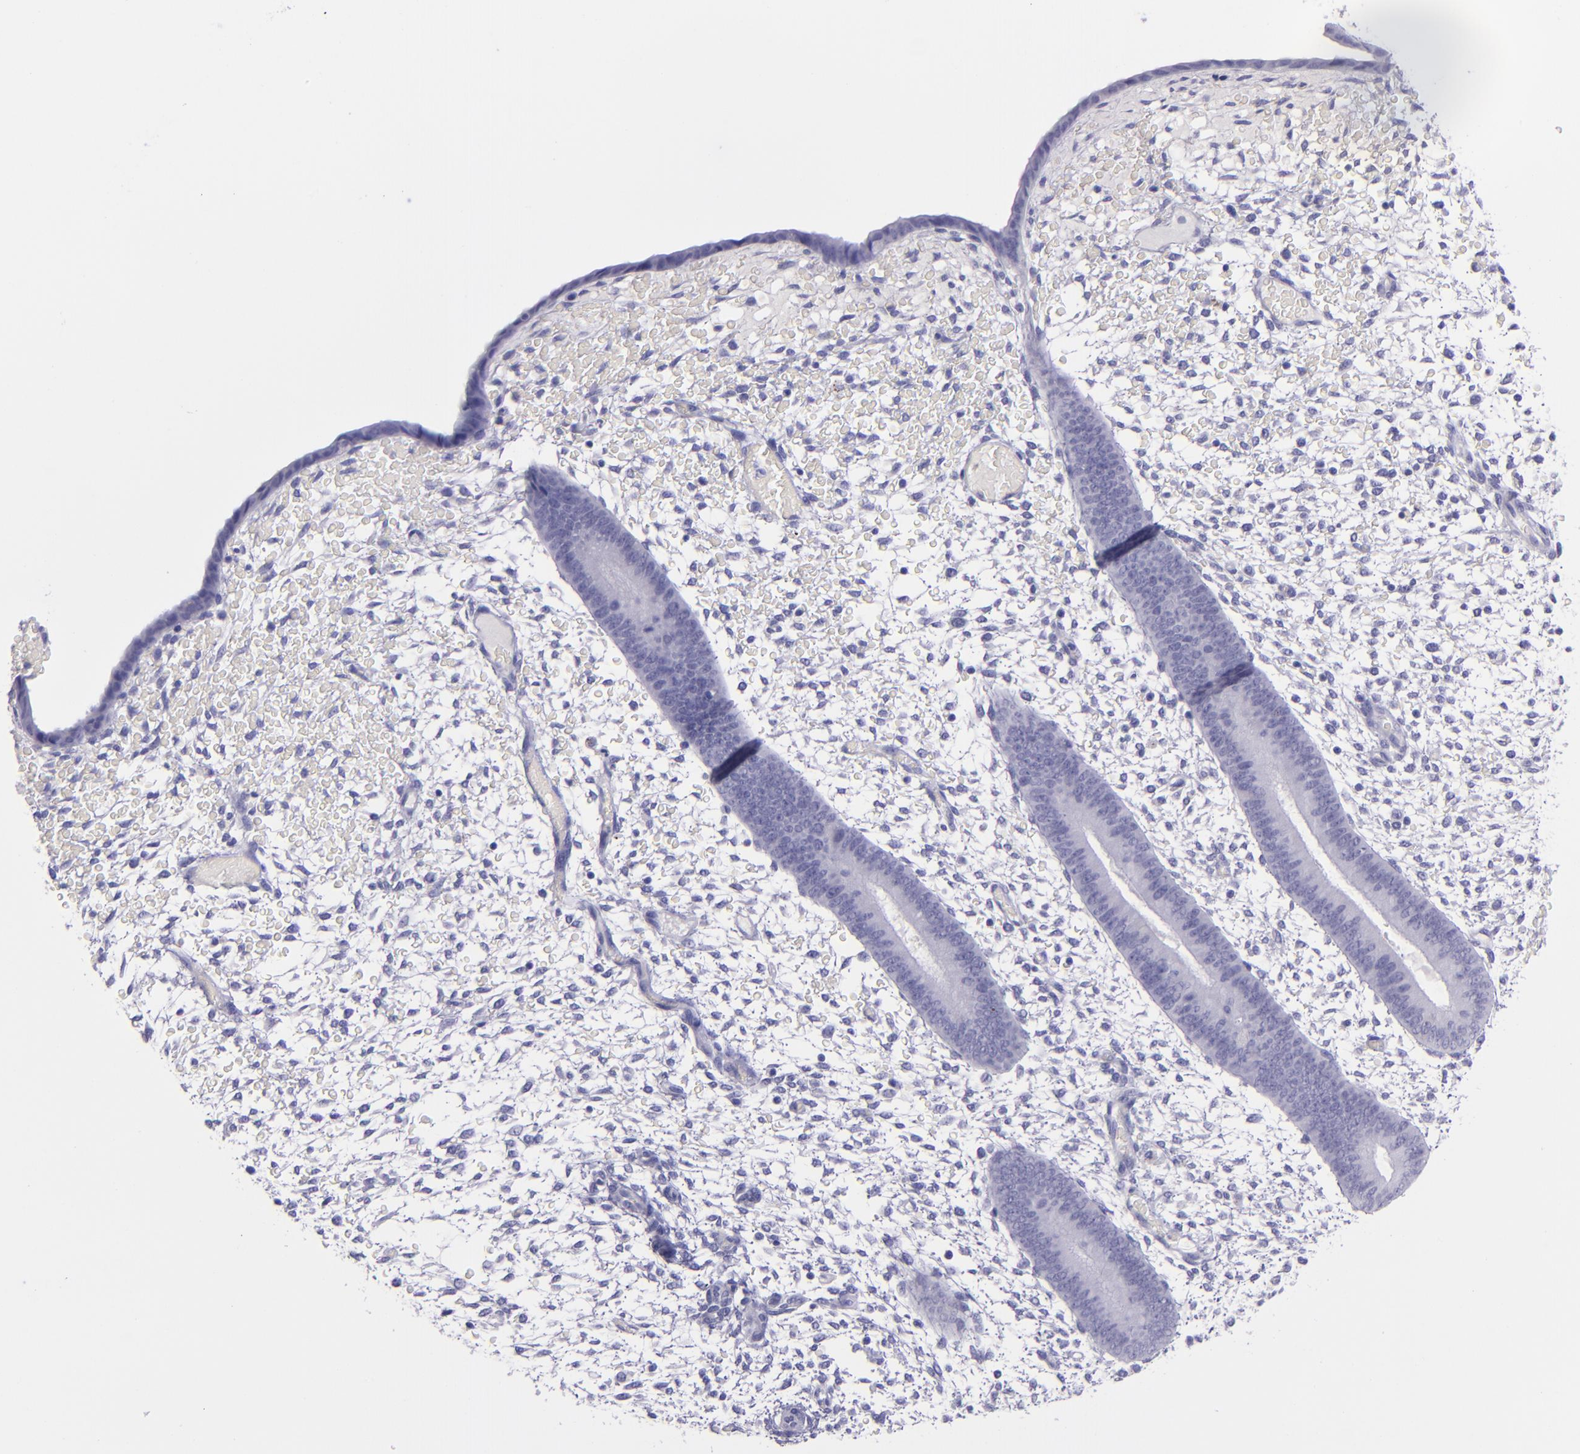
{"staining": {"intensity": "negative", "quantity": "none", "location": "none"}, "tissue": "endometrium", "cell_type": "Cells in endometrial stroma", "image_type": "normal", "snomed": [{"axis": "morphology", "description": "Normal tissue, NOS"}, {"axis": "topography", "description": "Endometrium"}], "caption": "Immunohistochemistry (IHC) micrograph of normal endometrium: human endometrium stained with DAB reveals no significant protein positivity in cells in endometrial stroma.", "gene": "TNNT3", "patient": {"sex": "female", "age": 42}}